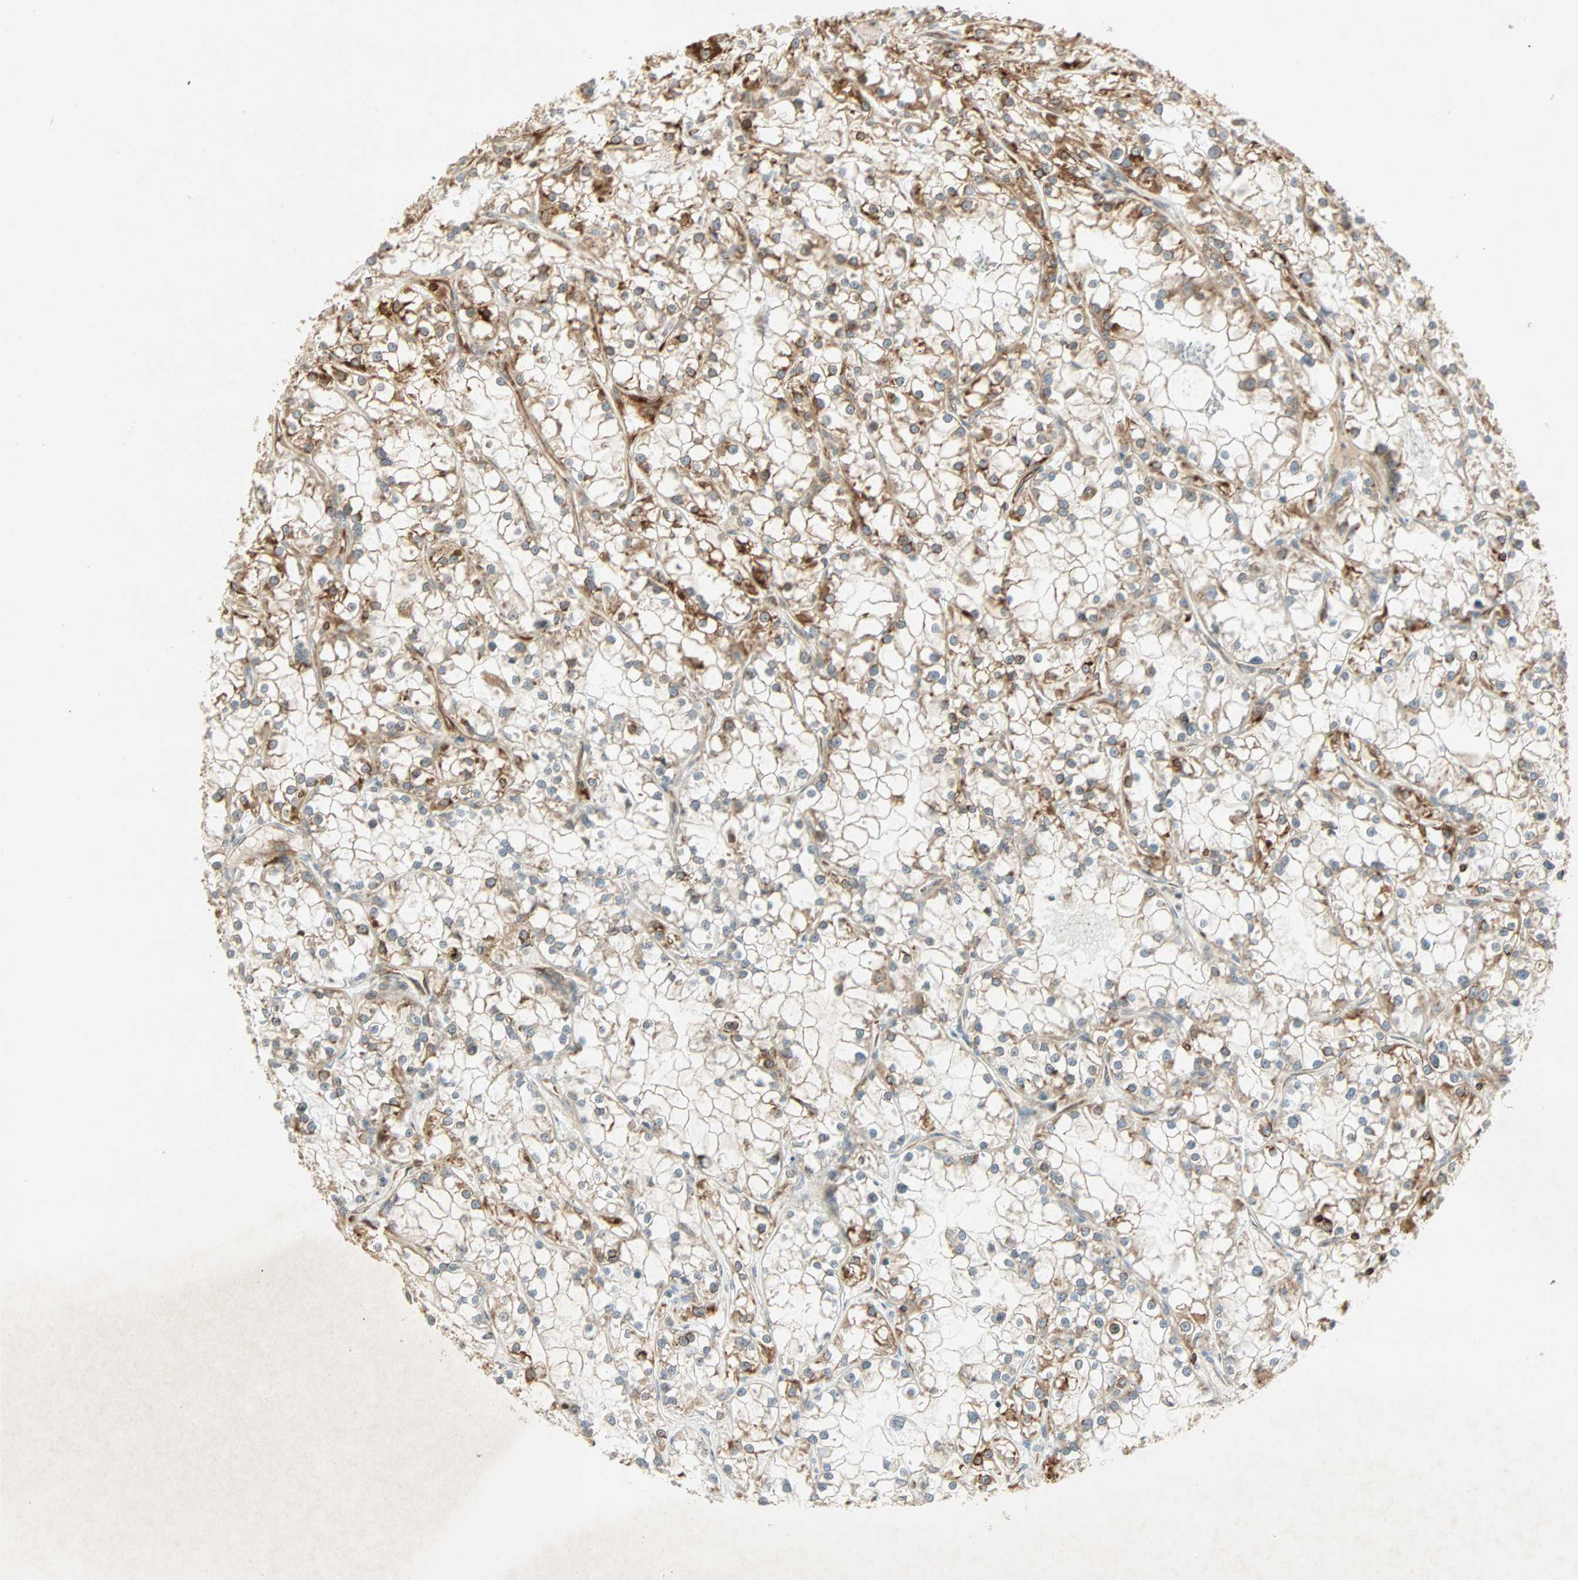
{"staining": {"intensity": "strong", "quantity": "25%-75%", "location": "cytoplasmic/membranous"}, "tissue": "renal cancer", "cell_type": "Tumor cells", "image_type": "cancer", "snomed": [{"axis": "morphology", "description": "Adenocarcinoma, NOS"}, {"axis": "topography", "description": "Kidney"}], "caption": "Immunohistochemical staining of human renal cancer (adenocarcinoma) reveals high levels of strong cytoplasmic/membranous protein expression in about 25%-75% of tumor cells.", "gene": "TAPBP", "patient": {"sex": "female", "age": 52}}